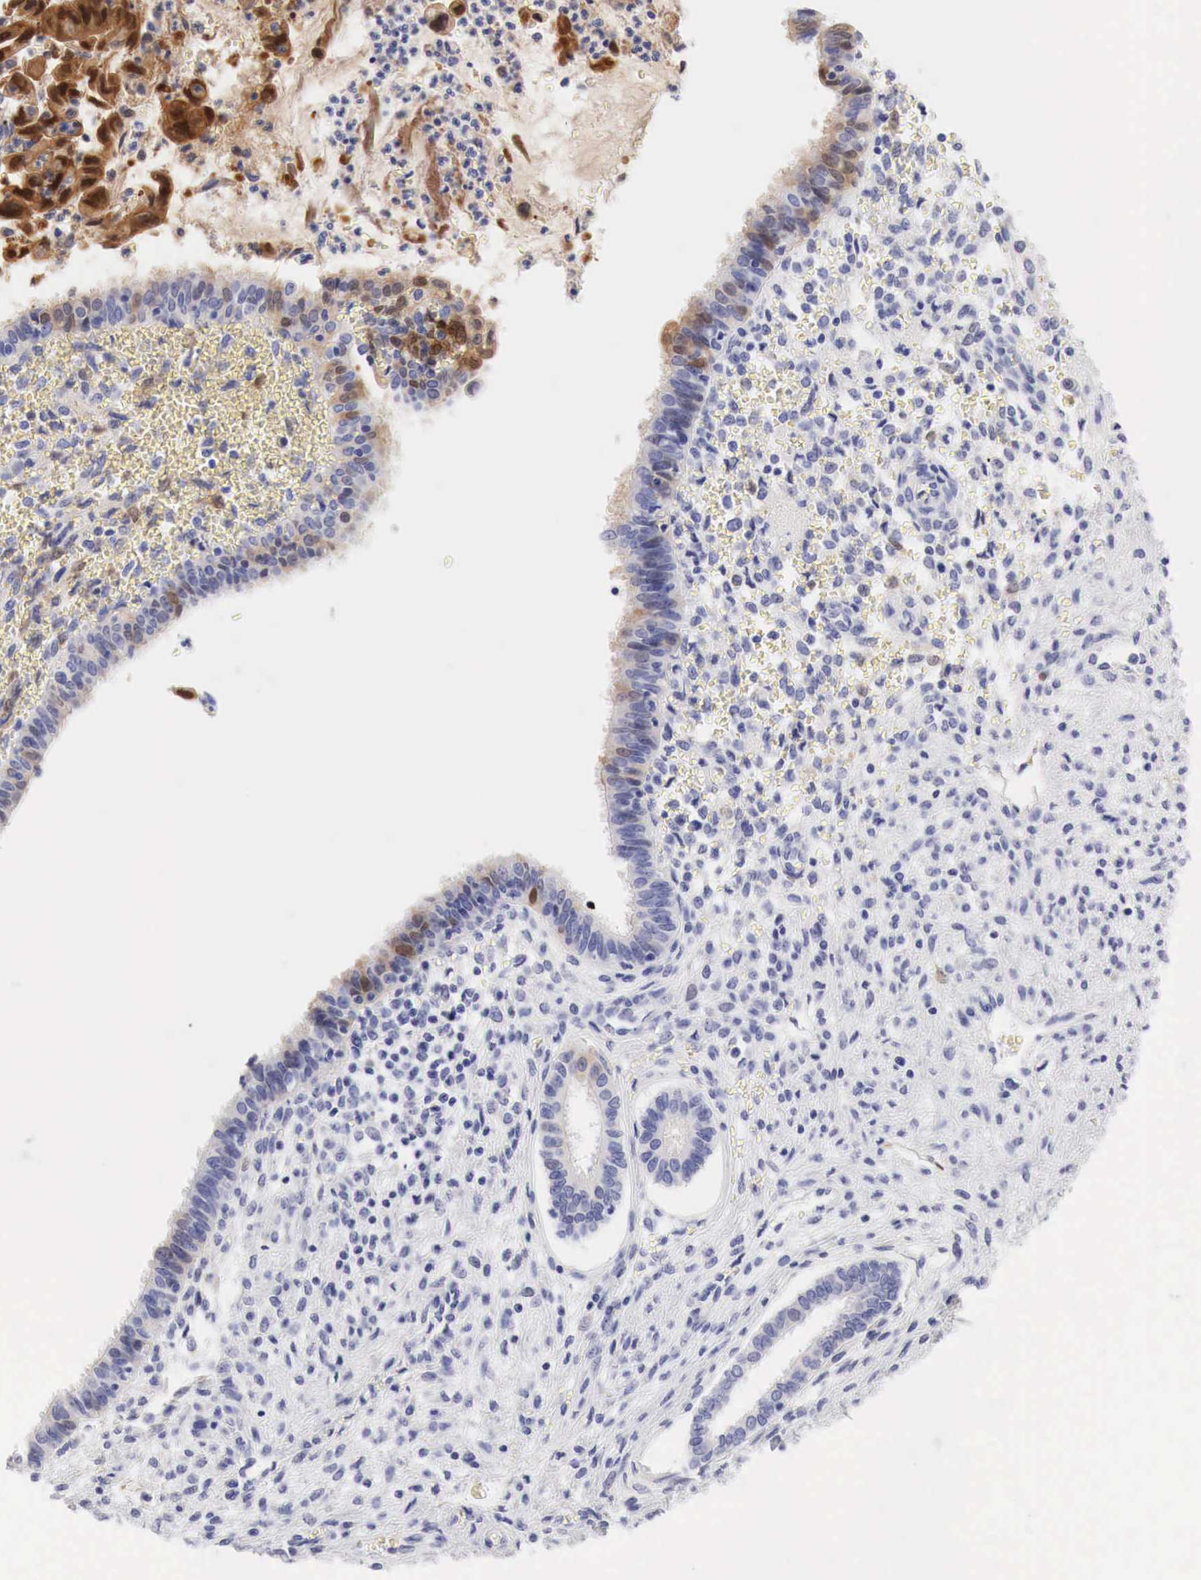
{"staining": {"intensity": "strong", "quantity": ">75%", "location": "cytoplasmic/membranous"}, "tissue": "cervical cancer", "cell_type": "Tumor cells", "image_type": "cancer", "snomed": [{"axis": "morphology", "description": "Normal tissue, NOS"}, {"axis": "morphology", "description": "Adenocarcinoma, NOS"}, {"axis": "topography", "description": "Cervix"}], "caption": "Immunohistochemistry (IHC) histopathology image of cervical cancer stained for a protein (brown), which displays high levels of strong cytoplasmic/membranous positivity in approximately >75% of tumor cells.", "gene": "CDKN2A", "patient": {"sex": "female", "age": 34}}